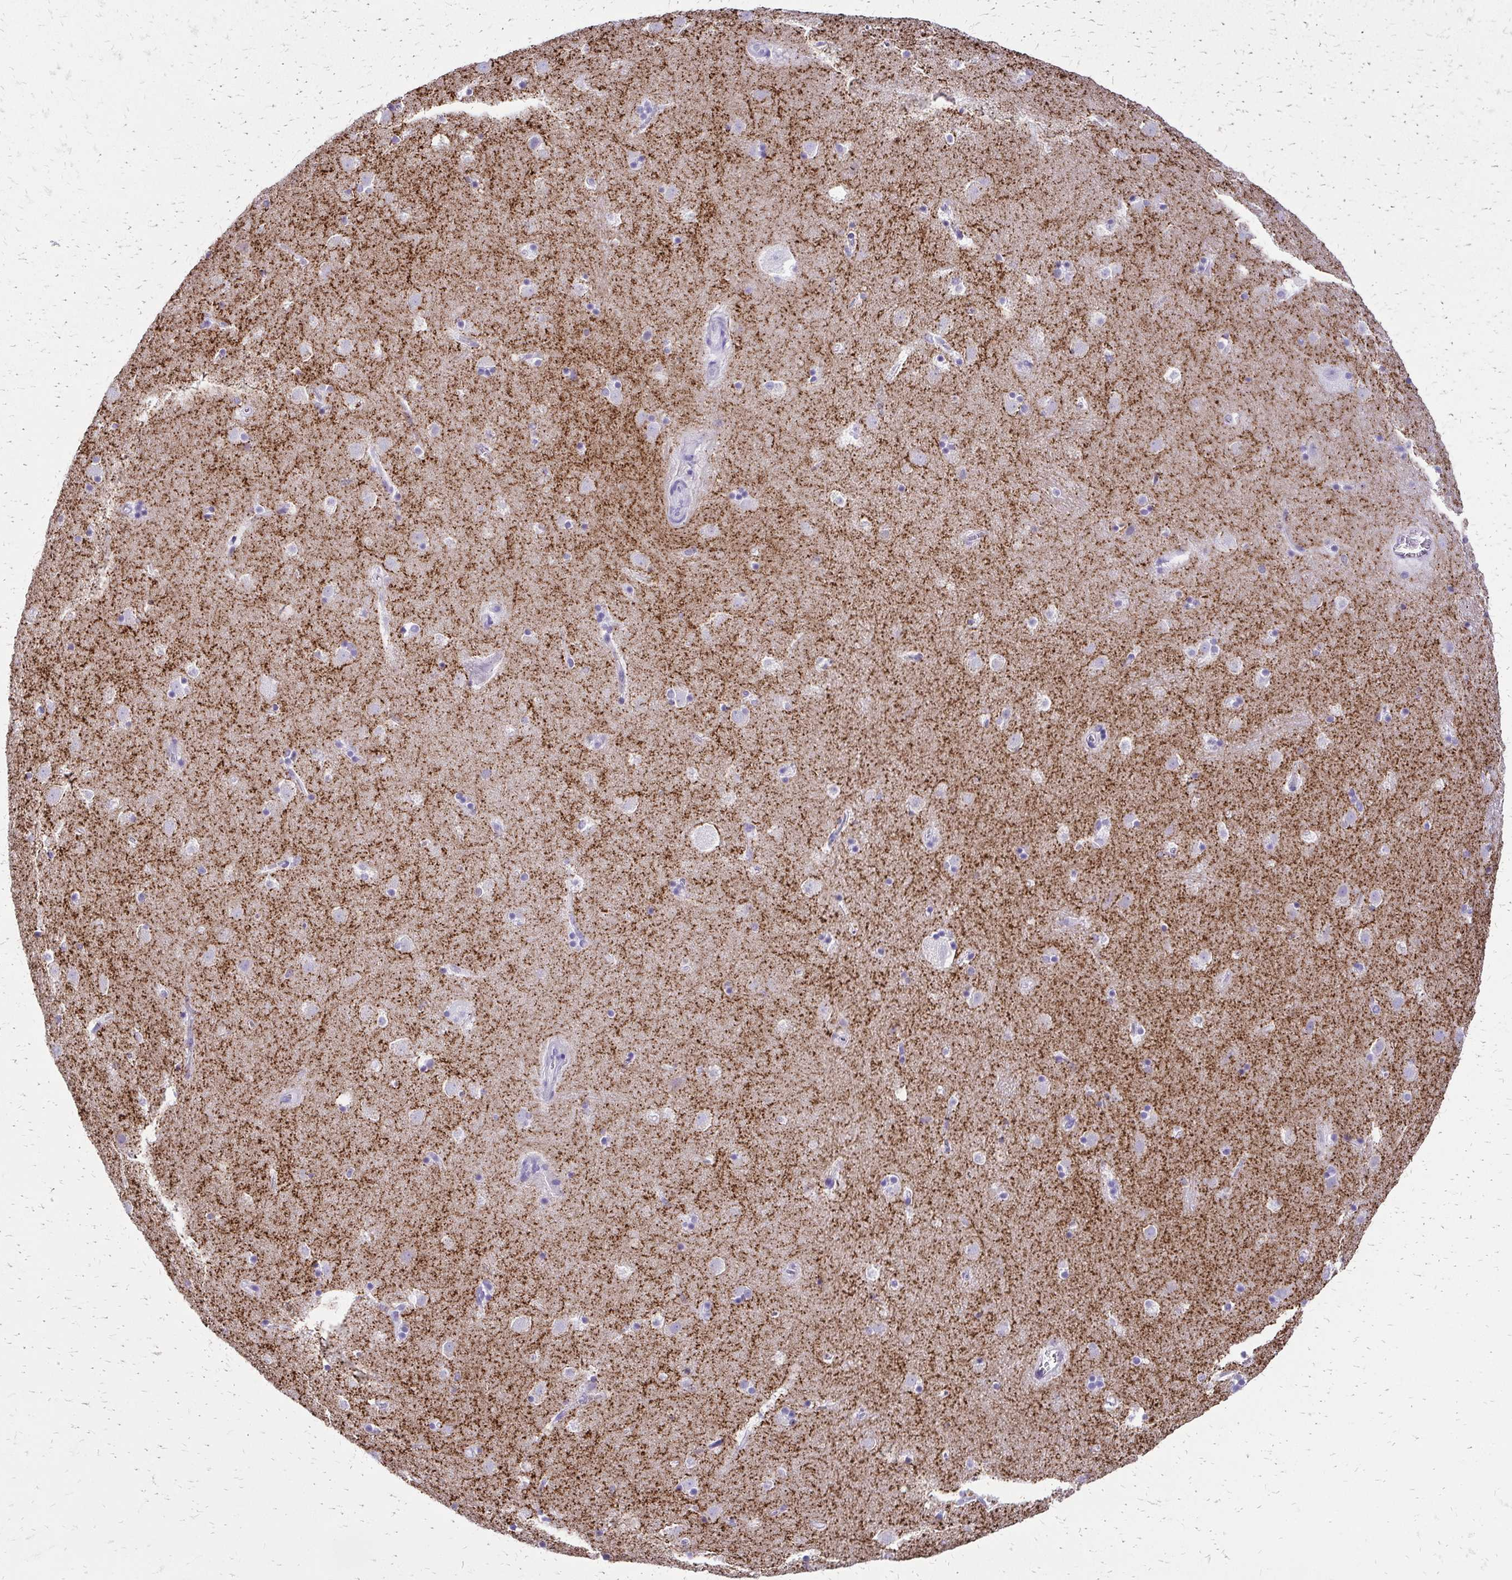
{"staining": {"intensity": "negative", "quantity": "none", "location": "none"}, "tissue": "caudate", "cell_type": "Glial cells", "image_type": "normal", "snomed": [{"axis": "morphology", "description": "Normal tissue, NOS"}, {"axis": "topography", "description": "Lateral ventricle wall"}], "caption": "The immunohistochemistry (IHC) histopathology image has no significant staining in glial cells of caudate. (DAB (3,3'-diaminobenzidine) IHC with hematoxylin counter stain).", "gene": "SLC32A1", "patient": {"sex": "male", "age": 37}}